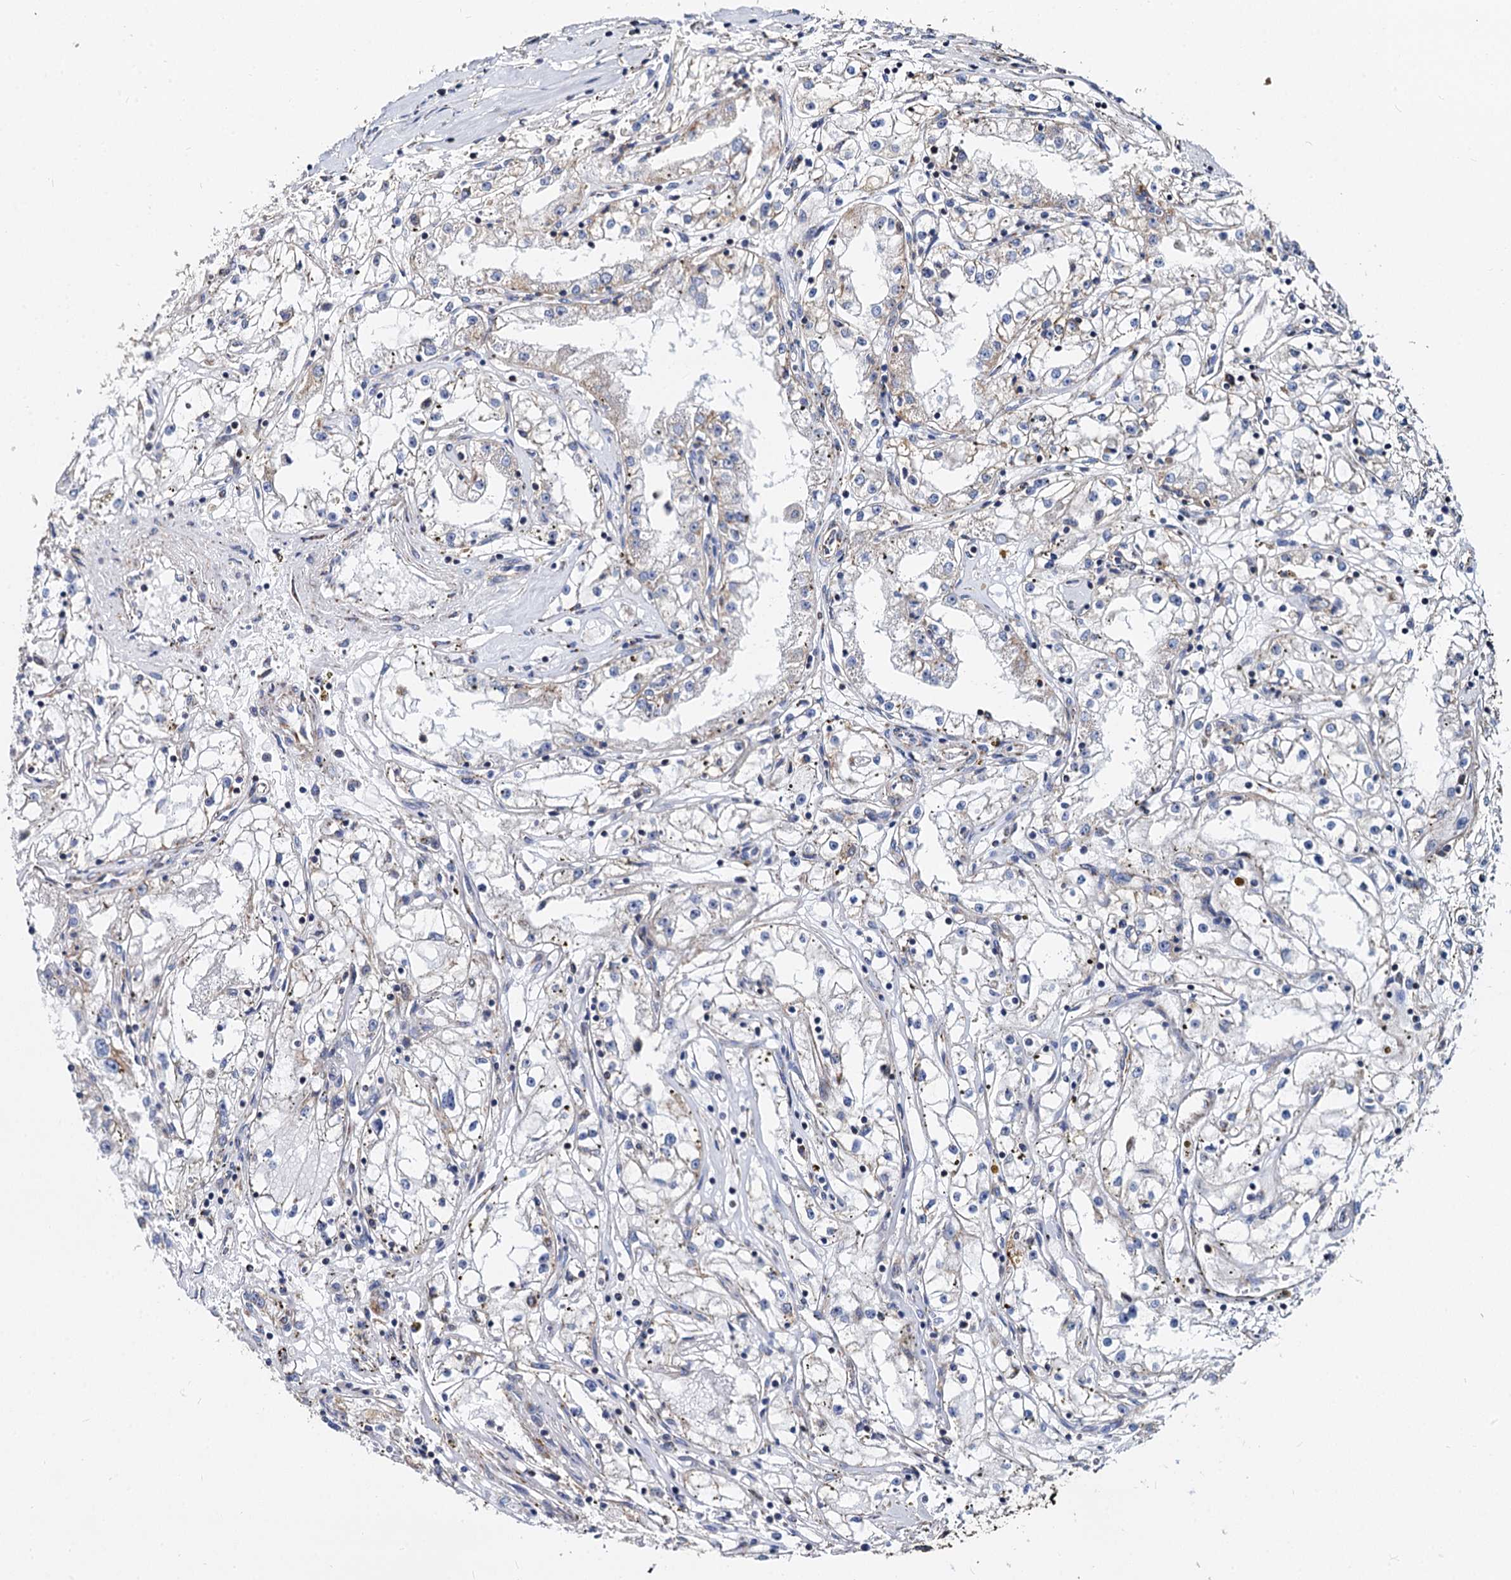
{"staining": {"intensity": "negative", "quantity": "none", "location": "none"}, "tissue": "renal cancer", "cell_type": "Tumor cells", "image_type": "cancer", "snomed": [{"axis": "morphology", "description": "Adenocarcinoma, NOS"}, {"axis": "topography", "description": "Kidney"}], "caption": "Tumor cells show no significant positivity in renal adenocarcinoma.", "gene": "TIMM10", "patient": {"sex": "male", "age": 56}}